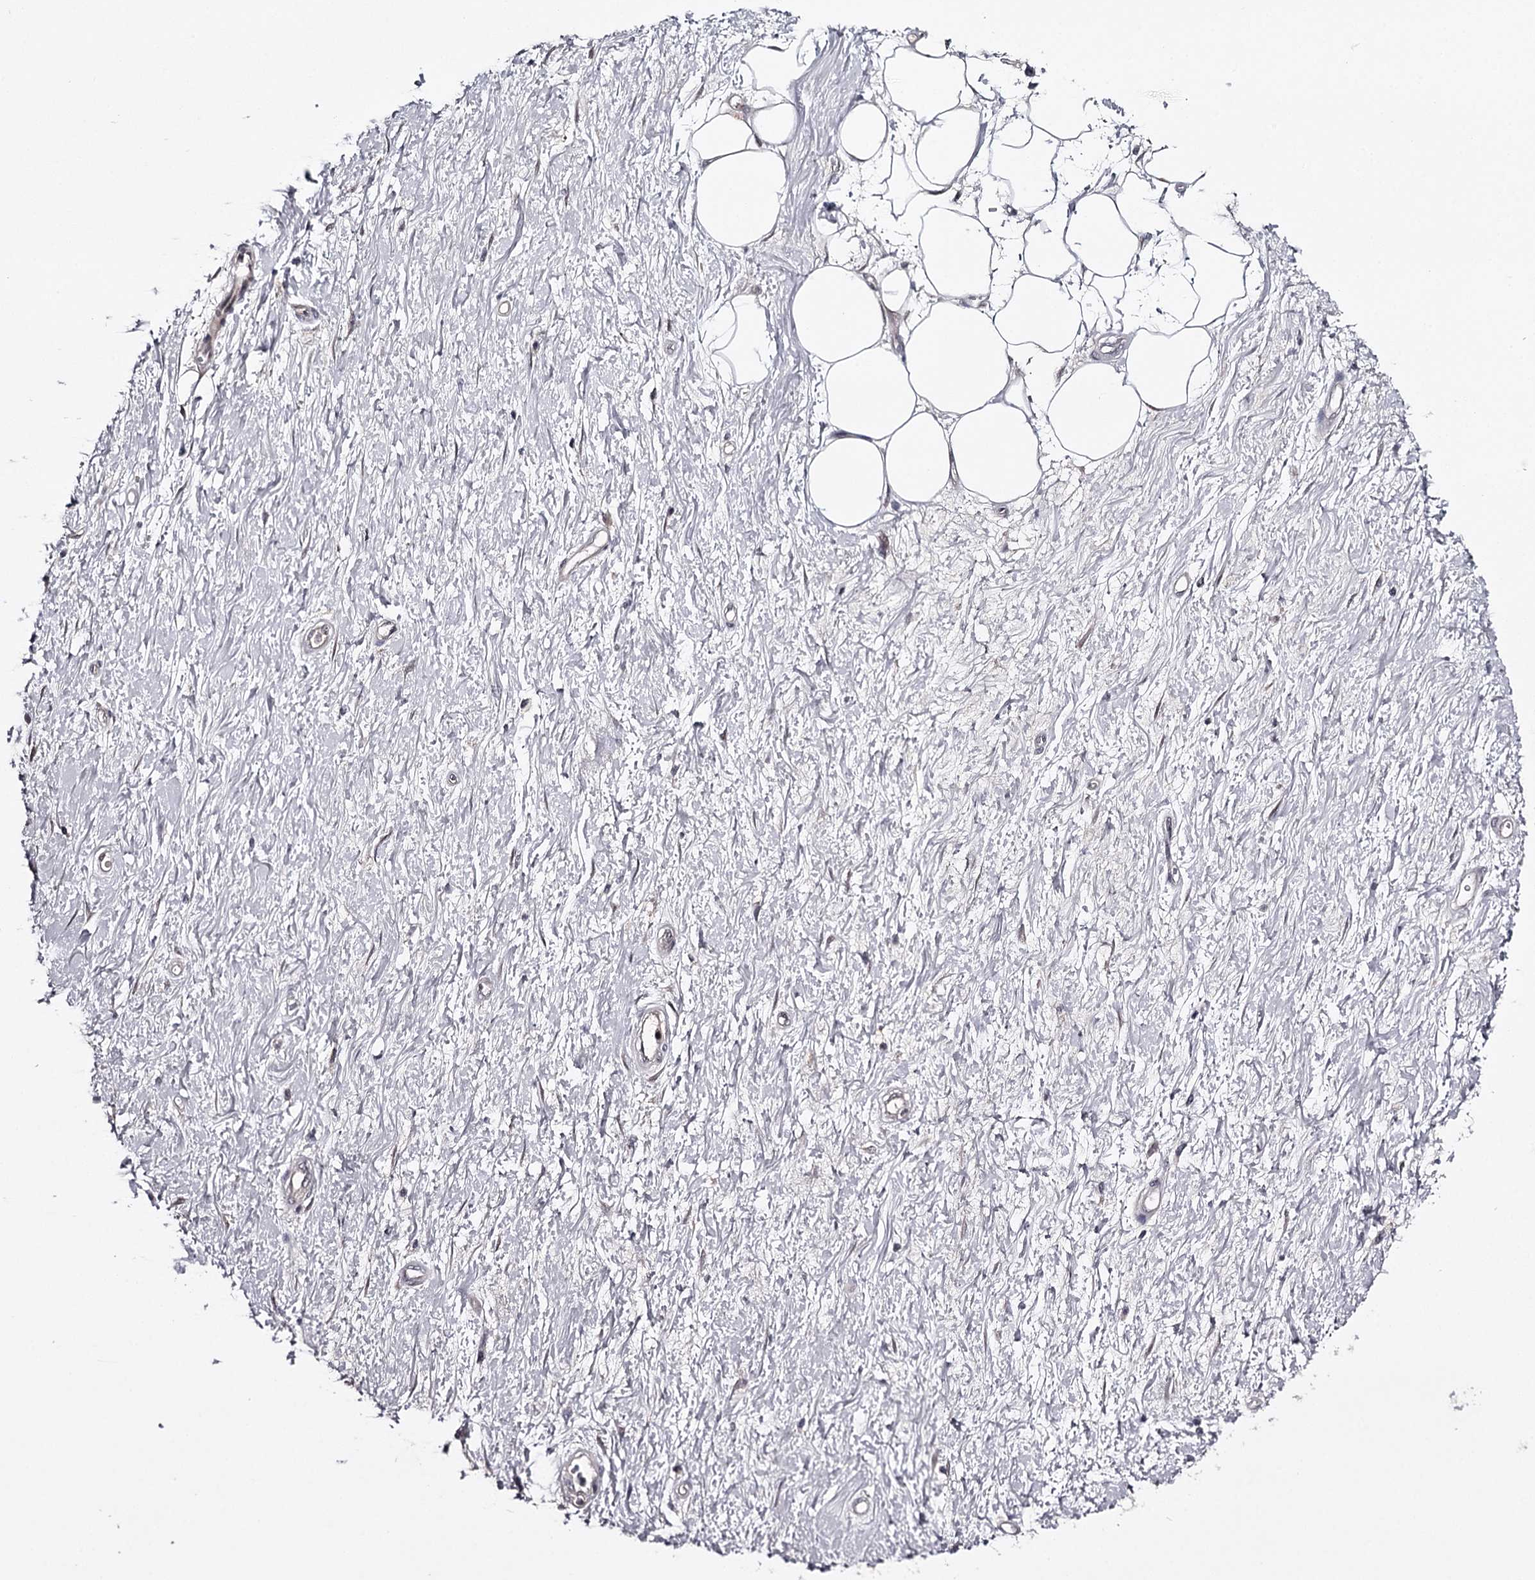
{"staining": {"intensity": "moderate", "quantity": "25%-75%", "location": "cytoplasmic/membranous,nuclear"}, "tissue": "adipose tissue", "cell_type": "Adipocytes", "image_type": "normal", "snomed": [{"axis": "morphology", "description": "Normal tissue, NOS"}, {"axis": "morphology", "description": "Adenocarcinoma, NOS"}, {"axis": "topography", "description": "Pancreas"}, {"axis": "topography", "description": "Peripheral nerve tissue"}], "caption": "The image demonstrates immunohistochemical staining of normal adipose tissue. There is moderate cytoplasmic/membranous,nuclear staining is present in about 25%-75% of adipocytes. (IHC, brightfield microscopy, high magnification).", "gene": "GTSF1", "patient": {"sex": "male", "age": 59}}